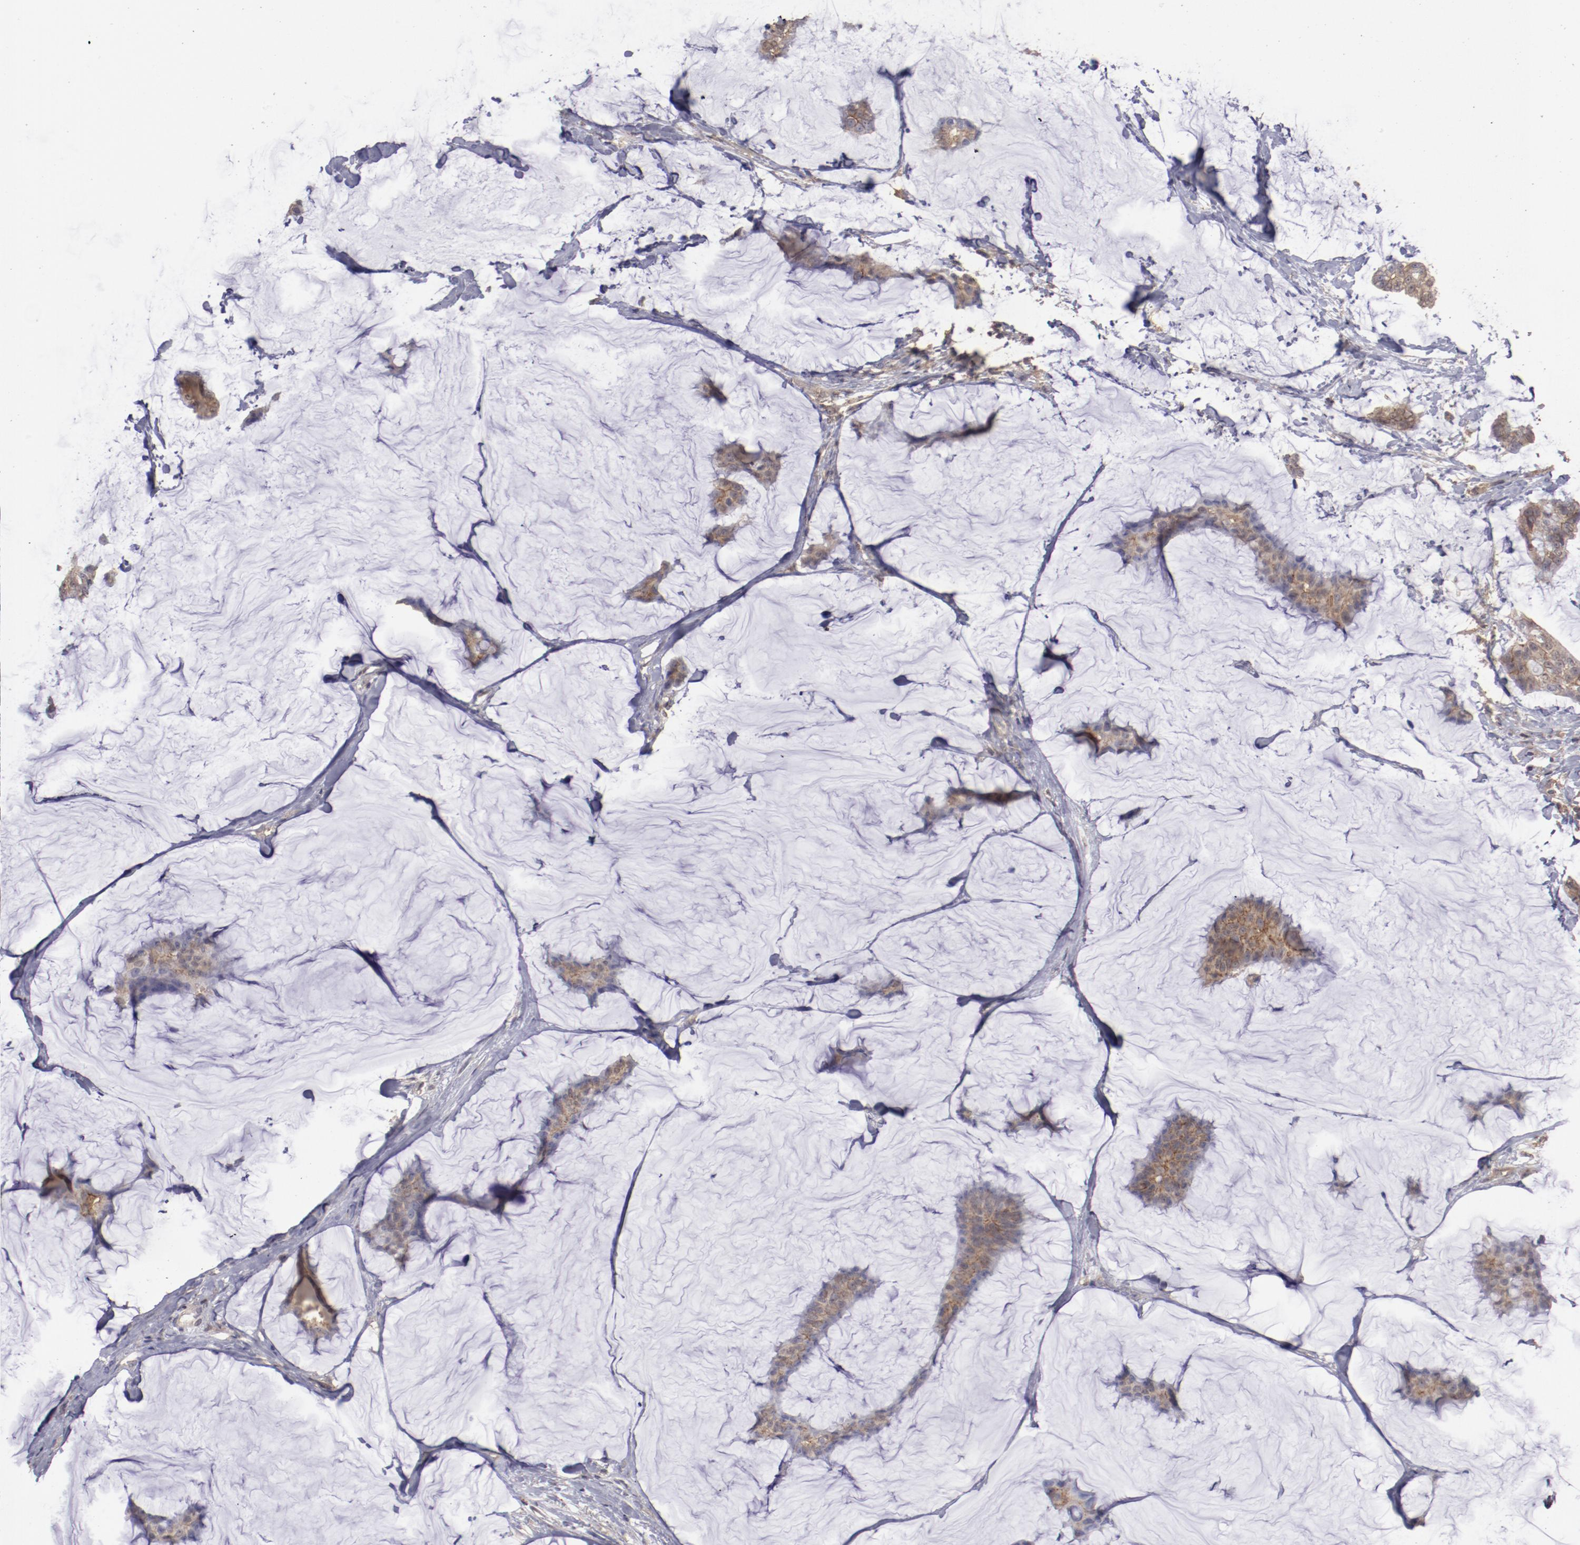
{"staining": {"intensity": "weak", "quantity": ">75%", "location": "cytoplasmic/membranous"}, "tissue": "breast cancer", "cell_type": "Tumor cells", "image_type": "cancer", "snomed": [{"axis": "morphology", "description": "Duct carcinoma"}, {"axis": "topography", "description": "Breast"}], "caption": "A high-resolution photomicrograph shows IHC staining of invasive ductal carcinoma (breast), which reveals weak cytoplasmic/membranous expression in about >75% of tumor cells.", "gene": "FAT1", "patient": {"sex": "female", "age": 93}}